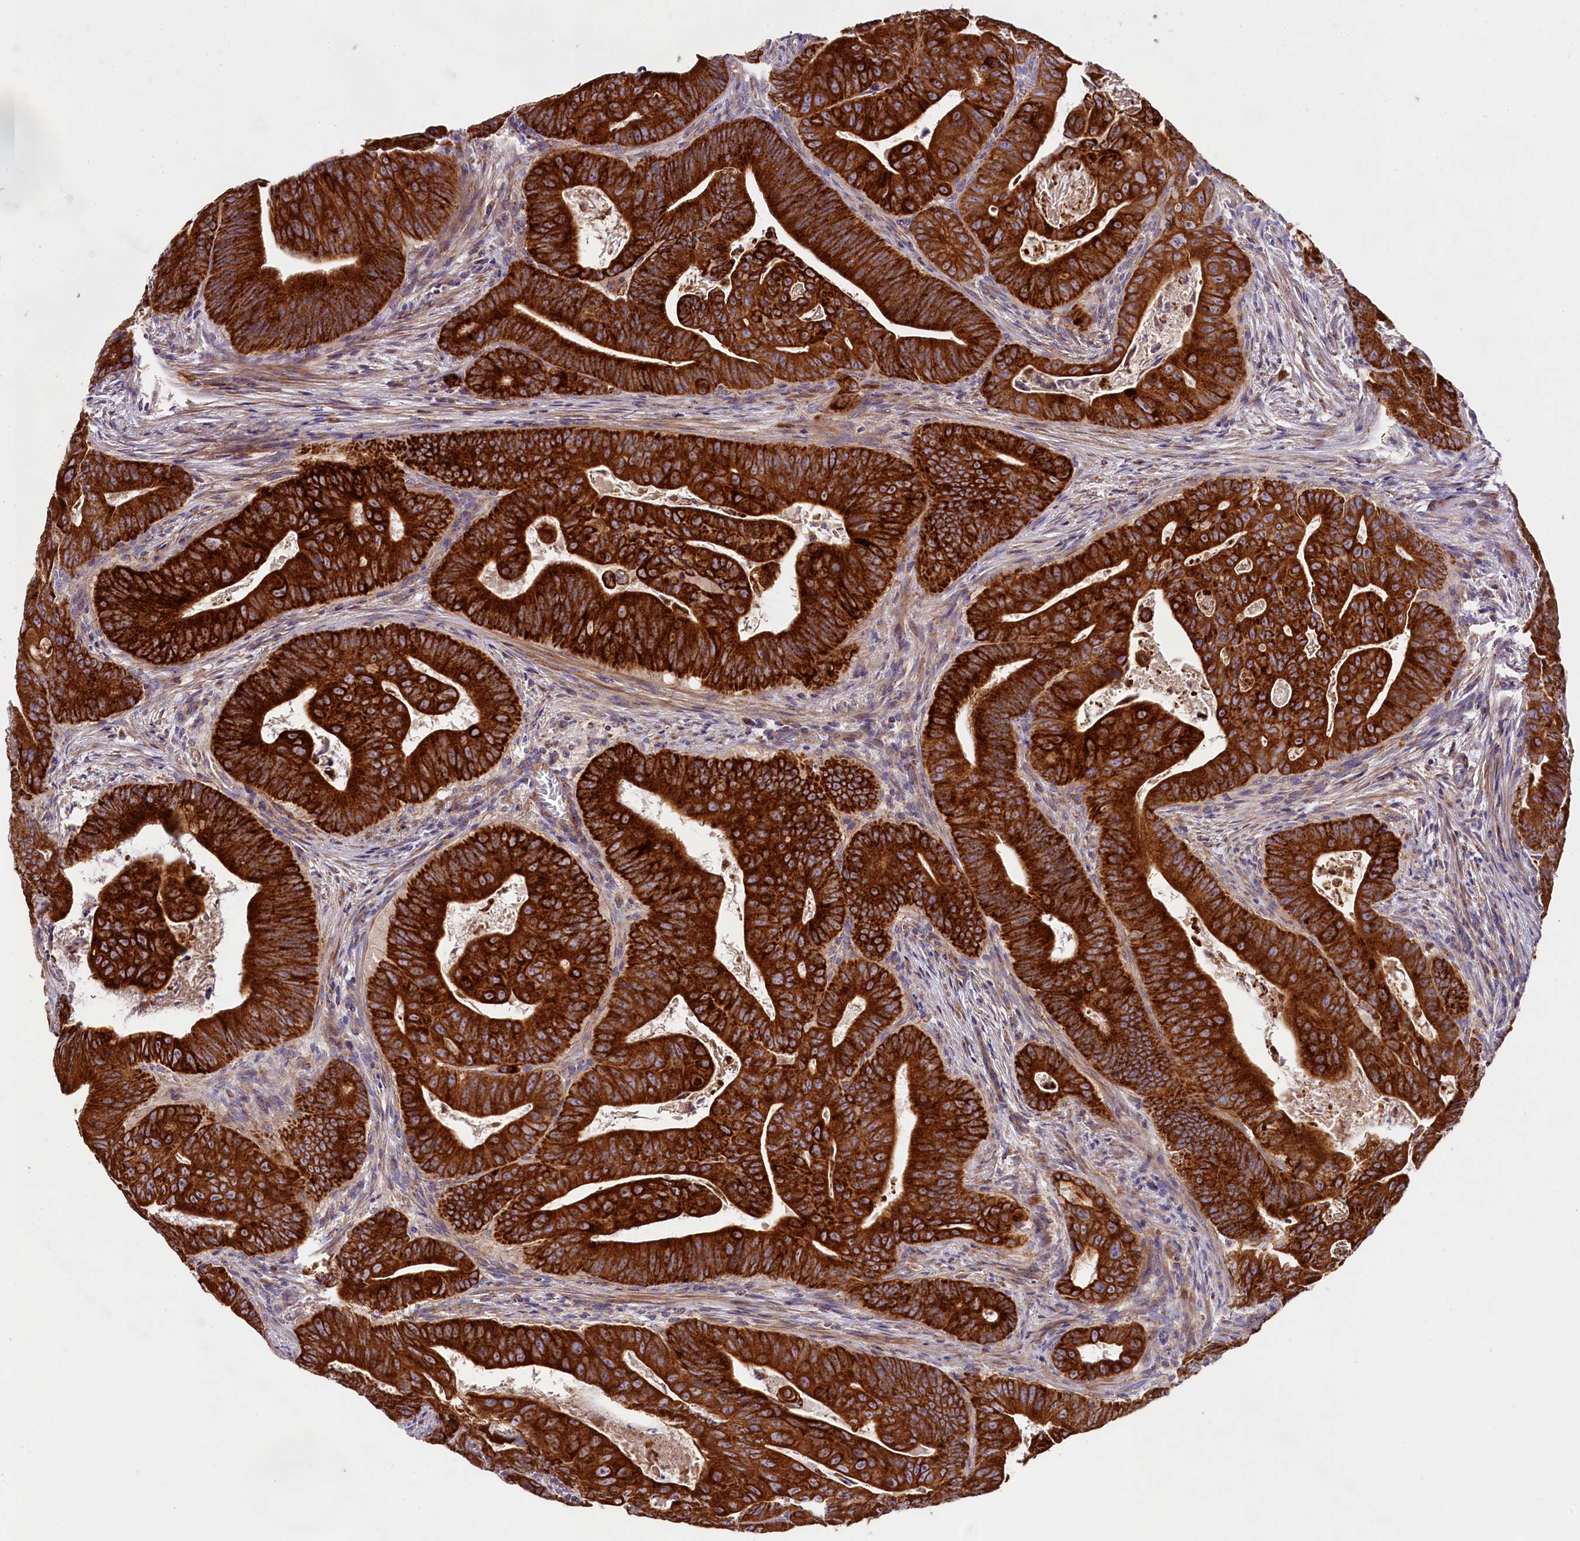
{"staining": {"intensity": "strong", "quantity": ">75%", "location": "cytoplasmic/membranous"}, "tissue": "colorectal cancer", "cell_type": "Tumor cells", "image_type": "cancer", "snomed": [{"axis": "morphology", "description": "Adenocarcinoma, NOS"}, {"axis": "topography", "description": "Rectum"}], "caption": "Human colorectal adenocarcinoma stained for a protein (brown) displays strong cytoplasmic/membranous positive positivity in about >75% of tumor cells.", "gene": "CLYBL", "patient": {"sex": "female", "age": 75}}